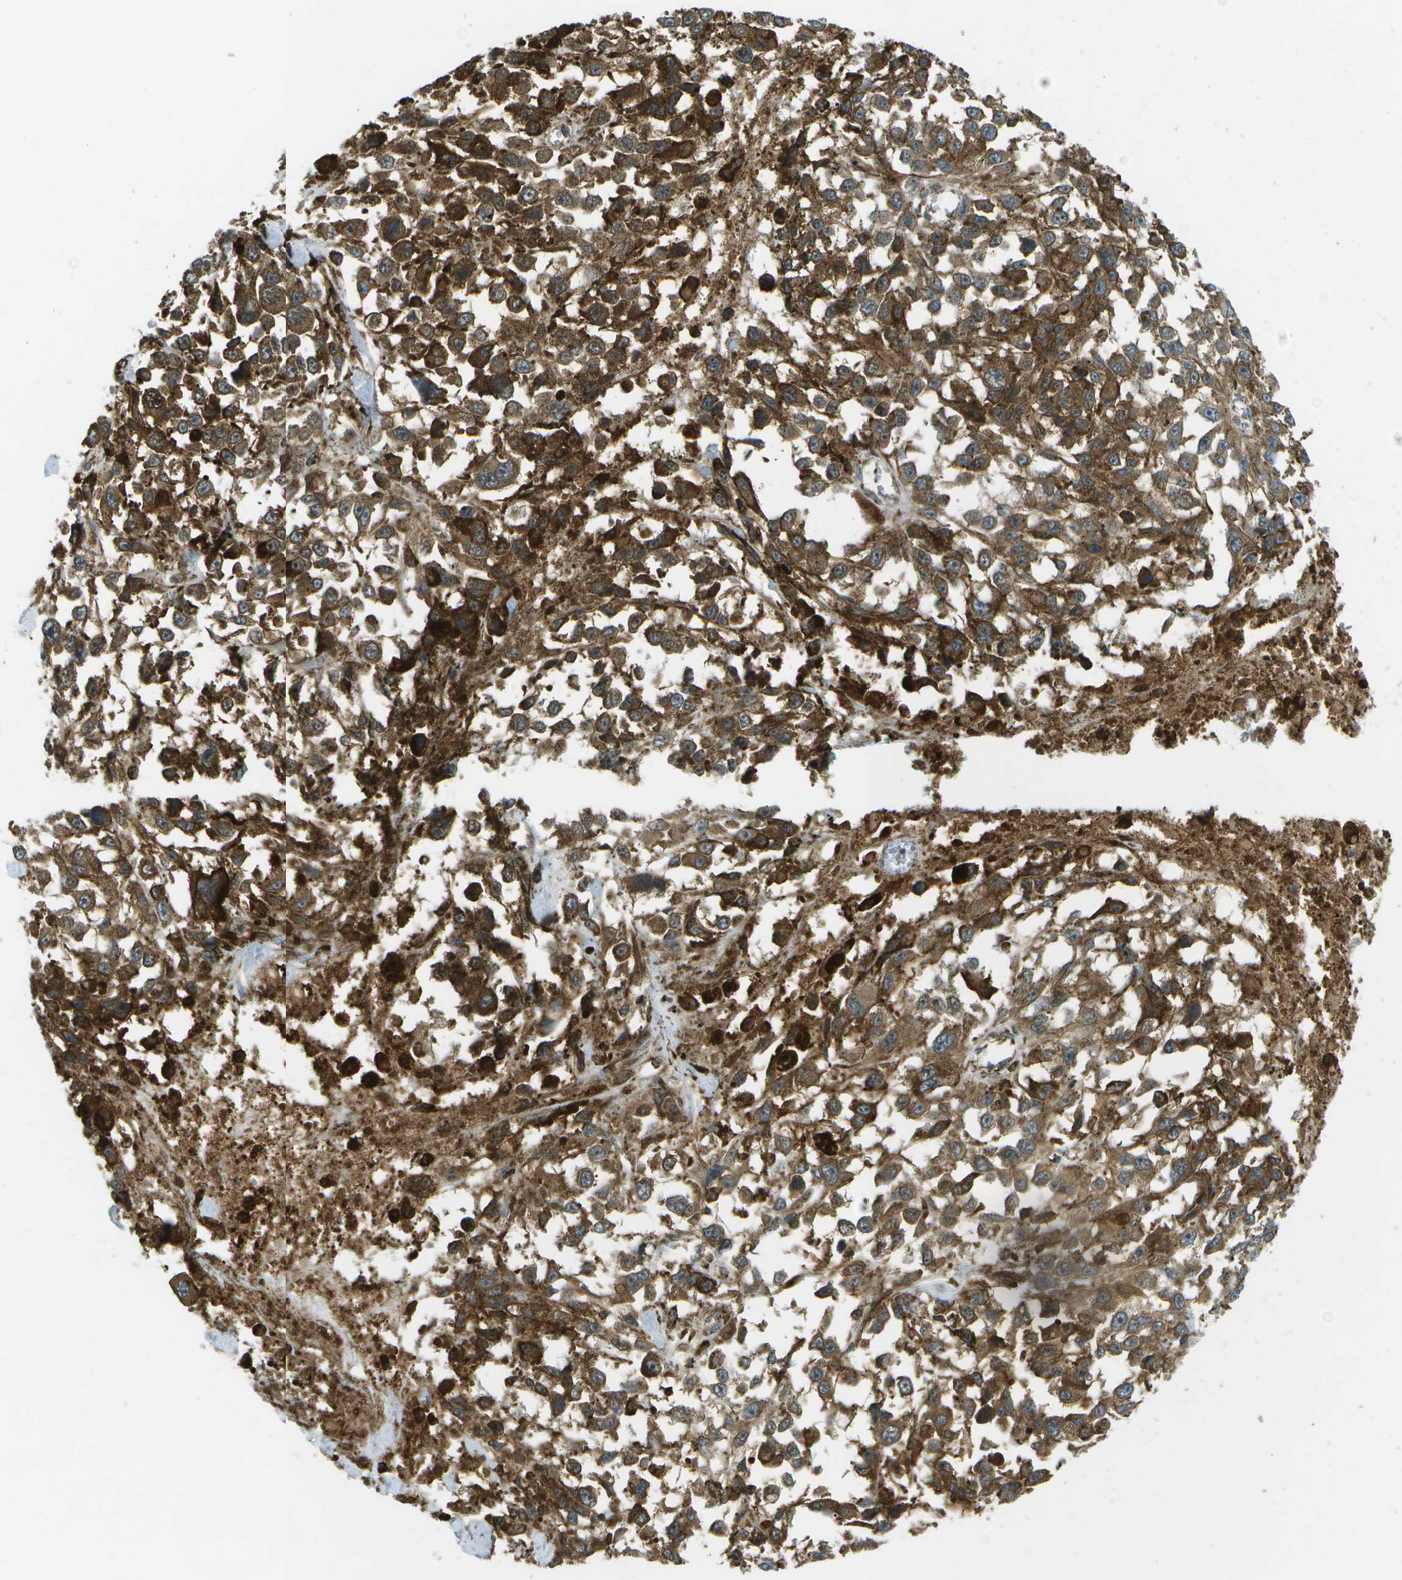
{"staining": {"intensity": "strong", "quantity": ">75%", "location": "cytoplasmic/membranous"}, "tissue": "melanoma", "cell_type": "Tumor cells", "image_type": "cancer", "snomed": [{"axis": "morphology", "description": "Malignant melanoma, Metastatic site"}, {"axis": "topography", "description": "Lymph node"}], "caption": "A high amount of strong cytoplasmic/membranous staining is present in approximately >75% of tumor cells in malignant melanoma (metastatic site) tissue. Immunohistochemistry (ihc) stains the protein in brown and the nuclei are stained blue.", "gene": "USP30", "patient": {"sex": "male", "age": 59}}